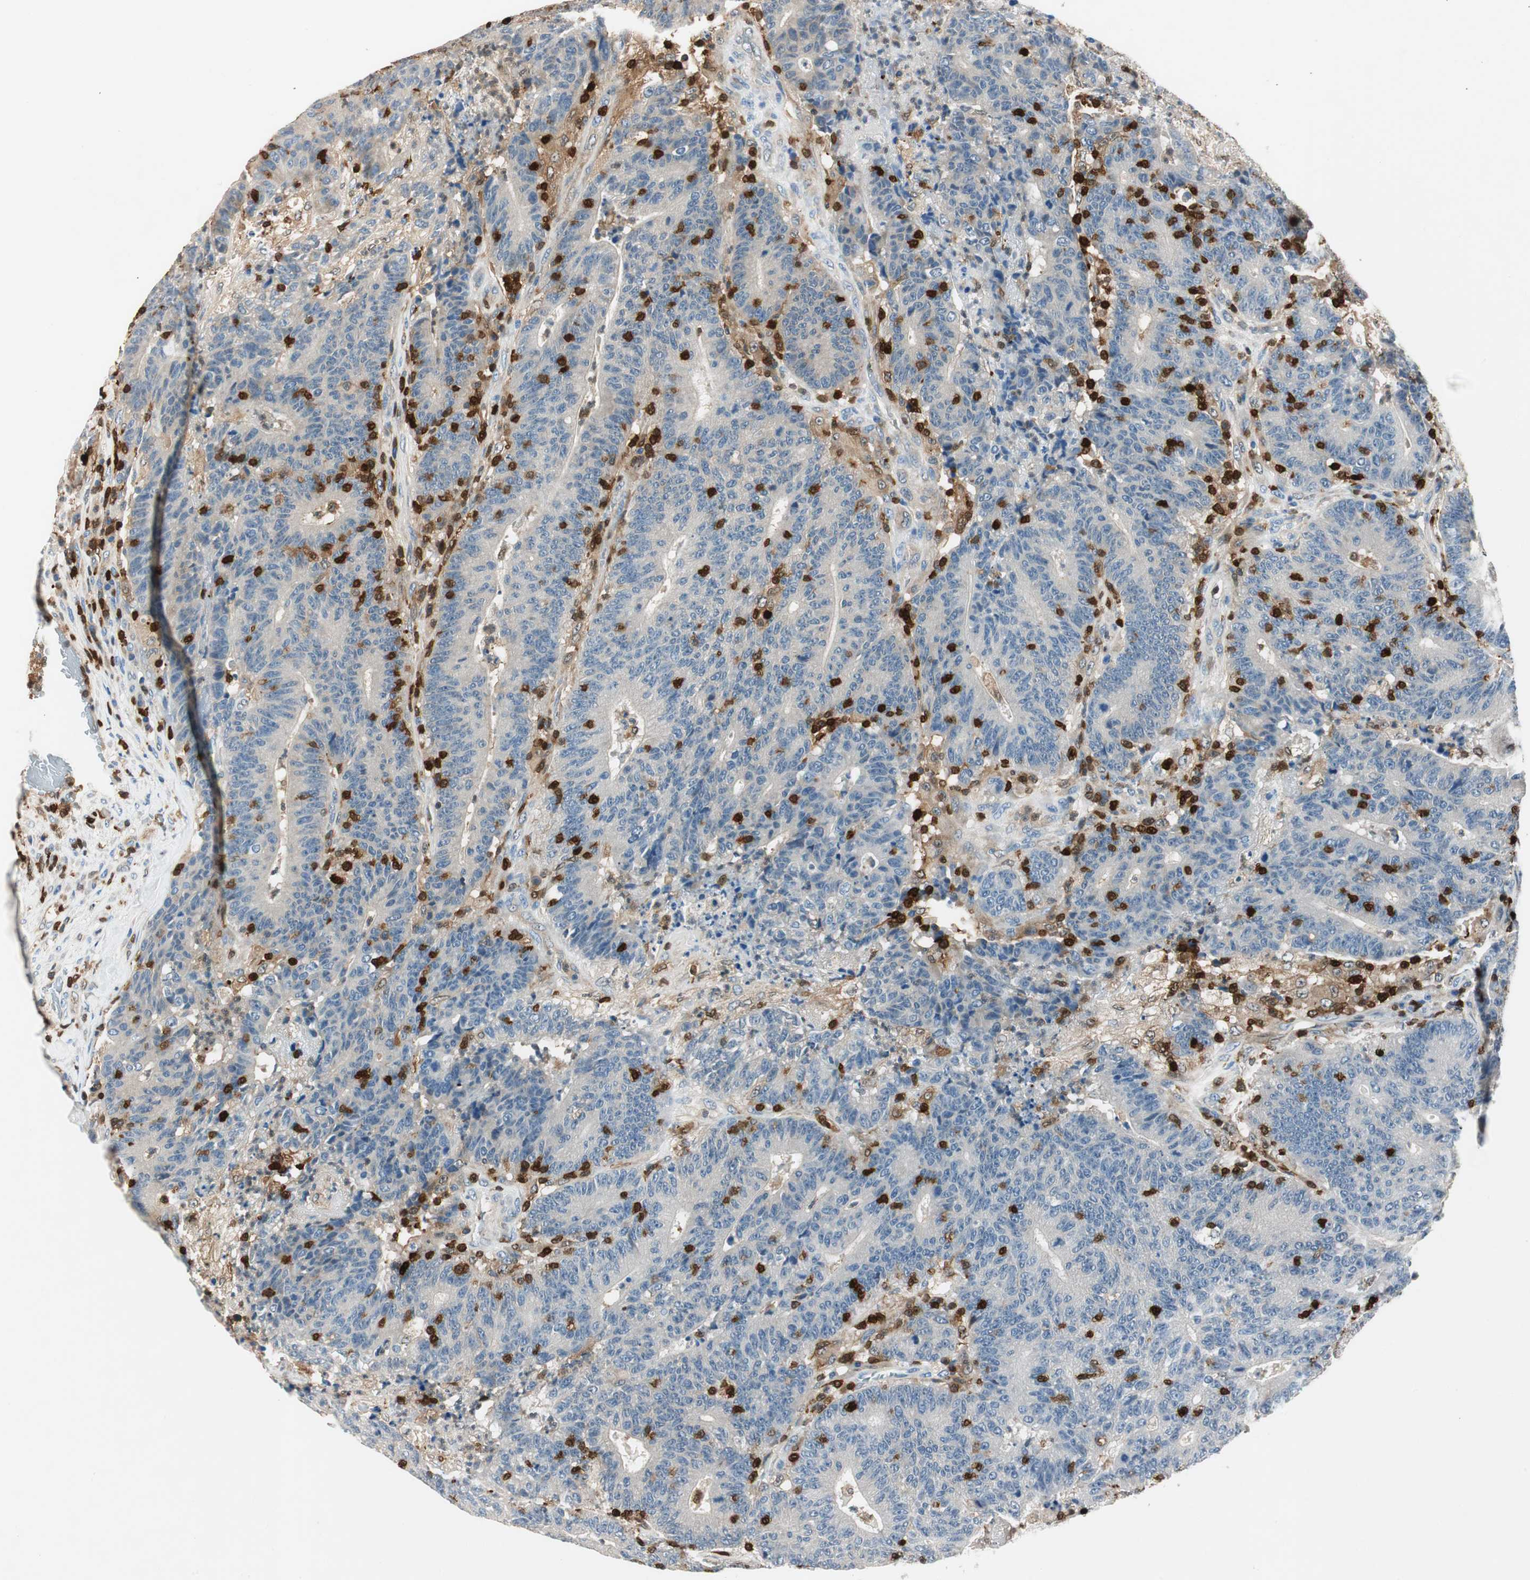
{"staining": {"intensity": "negative", "quantity": "none", "location": "none"}, "tissue": "colorectal cancer", "cell_type": "Tumor cells", "image_type": "cancer", "snomed": [{"axis": "morphology", "description": "Normal tissue, NOS"}, {"axis": "morphology", "description": "Adenocarcinoma, NOS"}, {"axis": "topography", "description": "Colon"}], "caption": "Tumor cells are negative for protein expression in human adenocarcinoma (colorectal).", "gene": "COTL1", "patient": {"sex": "female", "age": 75}}